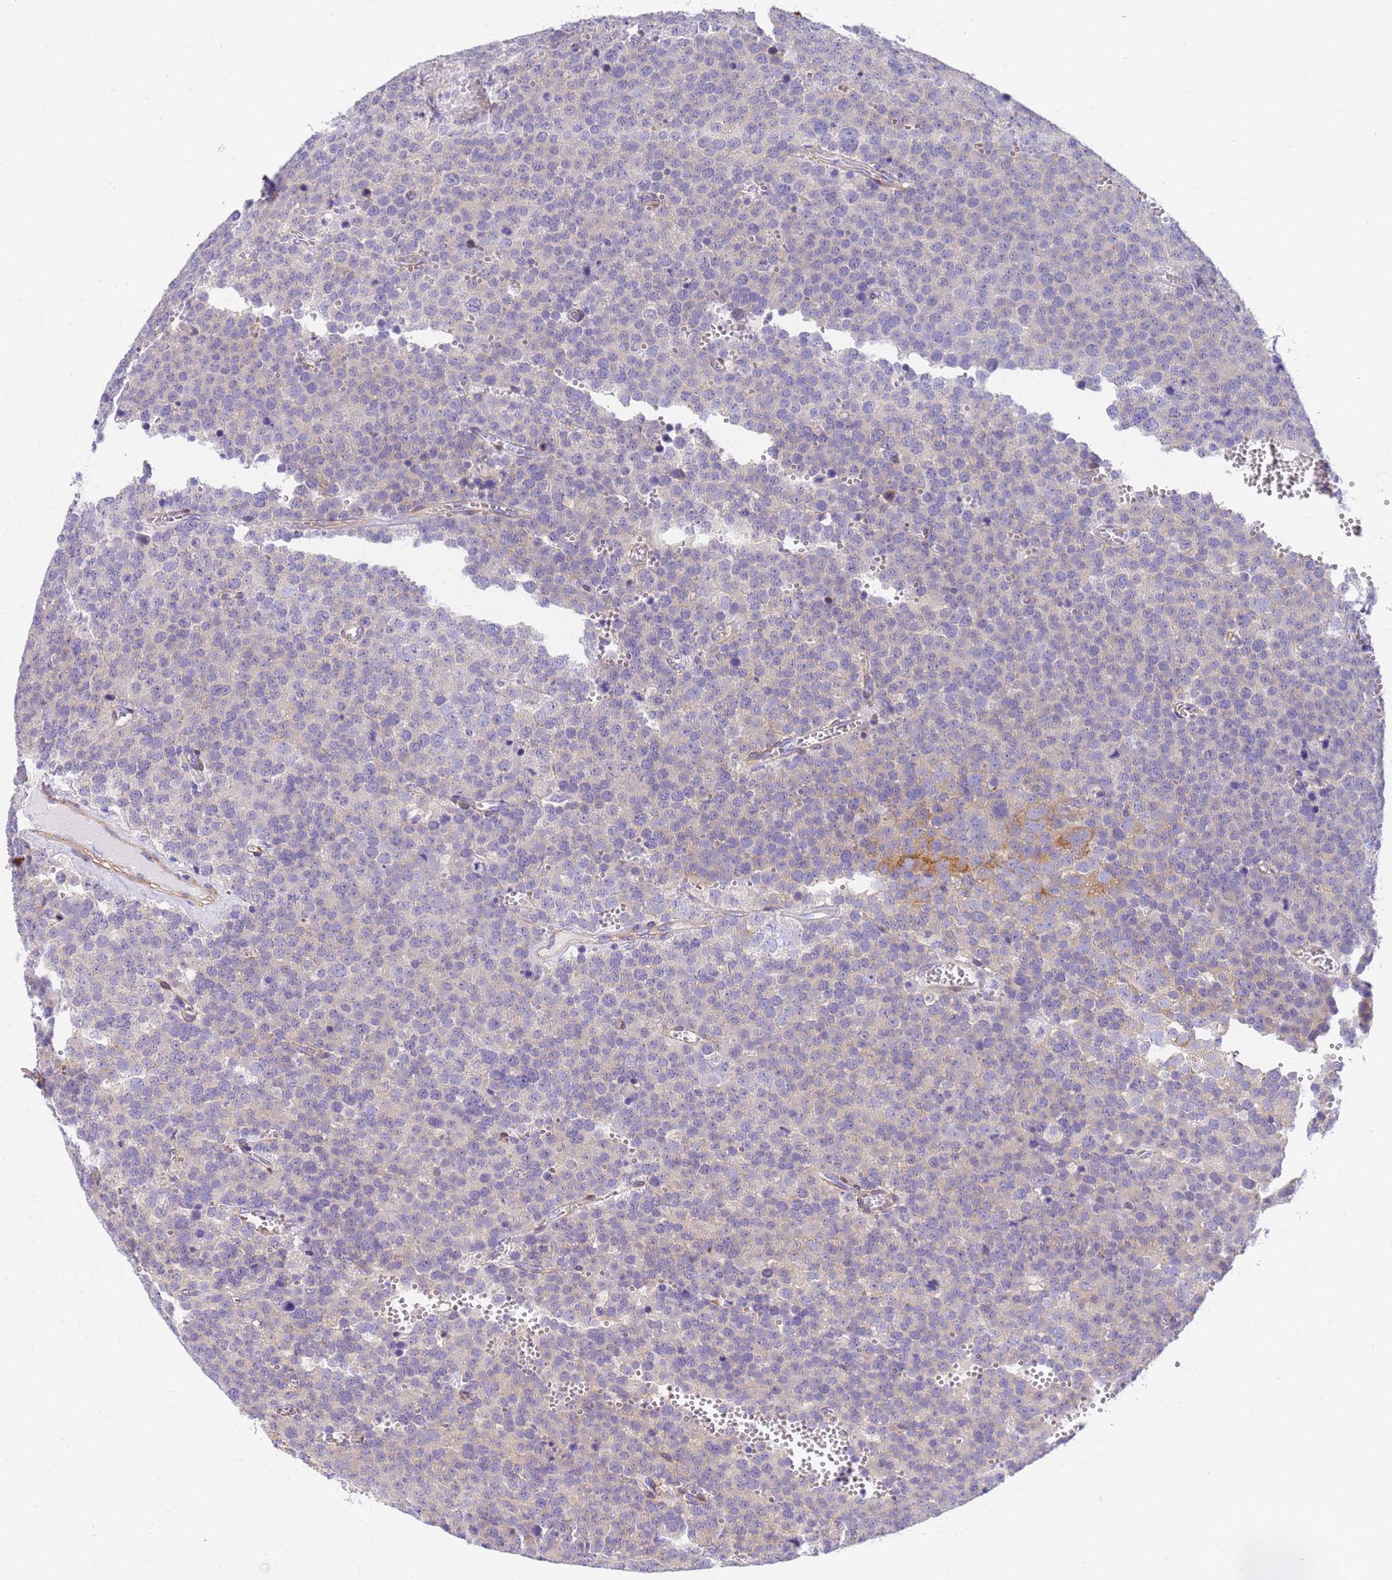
{"staining": {"intensity": "negative", "quantity": "none", "location": "none"}, "tissue": "testis cancer", "cell_type": "Tumor cells", "image_type": "cancer", "snomed": [{"axis": "morphology", "description": "Normal tissue, NOS"}, {"axis": "morphology", "description": "Seminoma, NOS"}, {"axis": "topography", "description": "Testis"}], "caption": "The image shows no staining of tumor cells in testis seminoma. (Immunohistochemistry, brightfield microscopy, high magnification).", "gene": "MVB12A", "patient": {"sex": "male", "age": 71}}